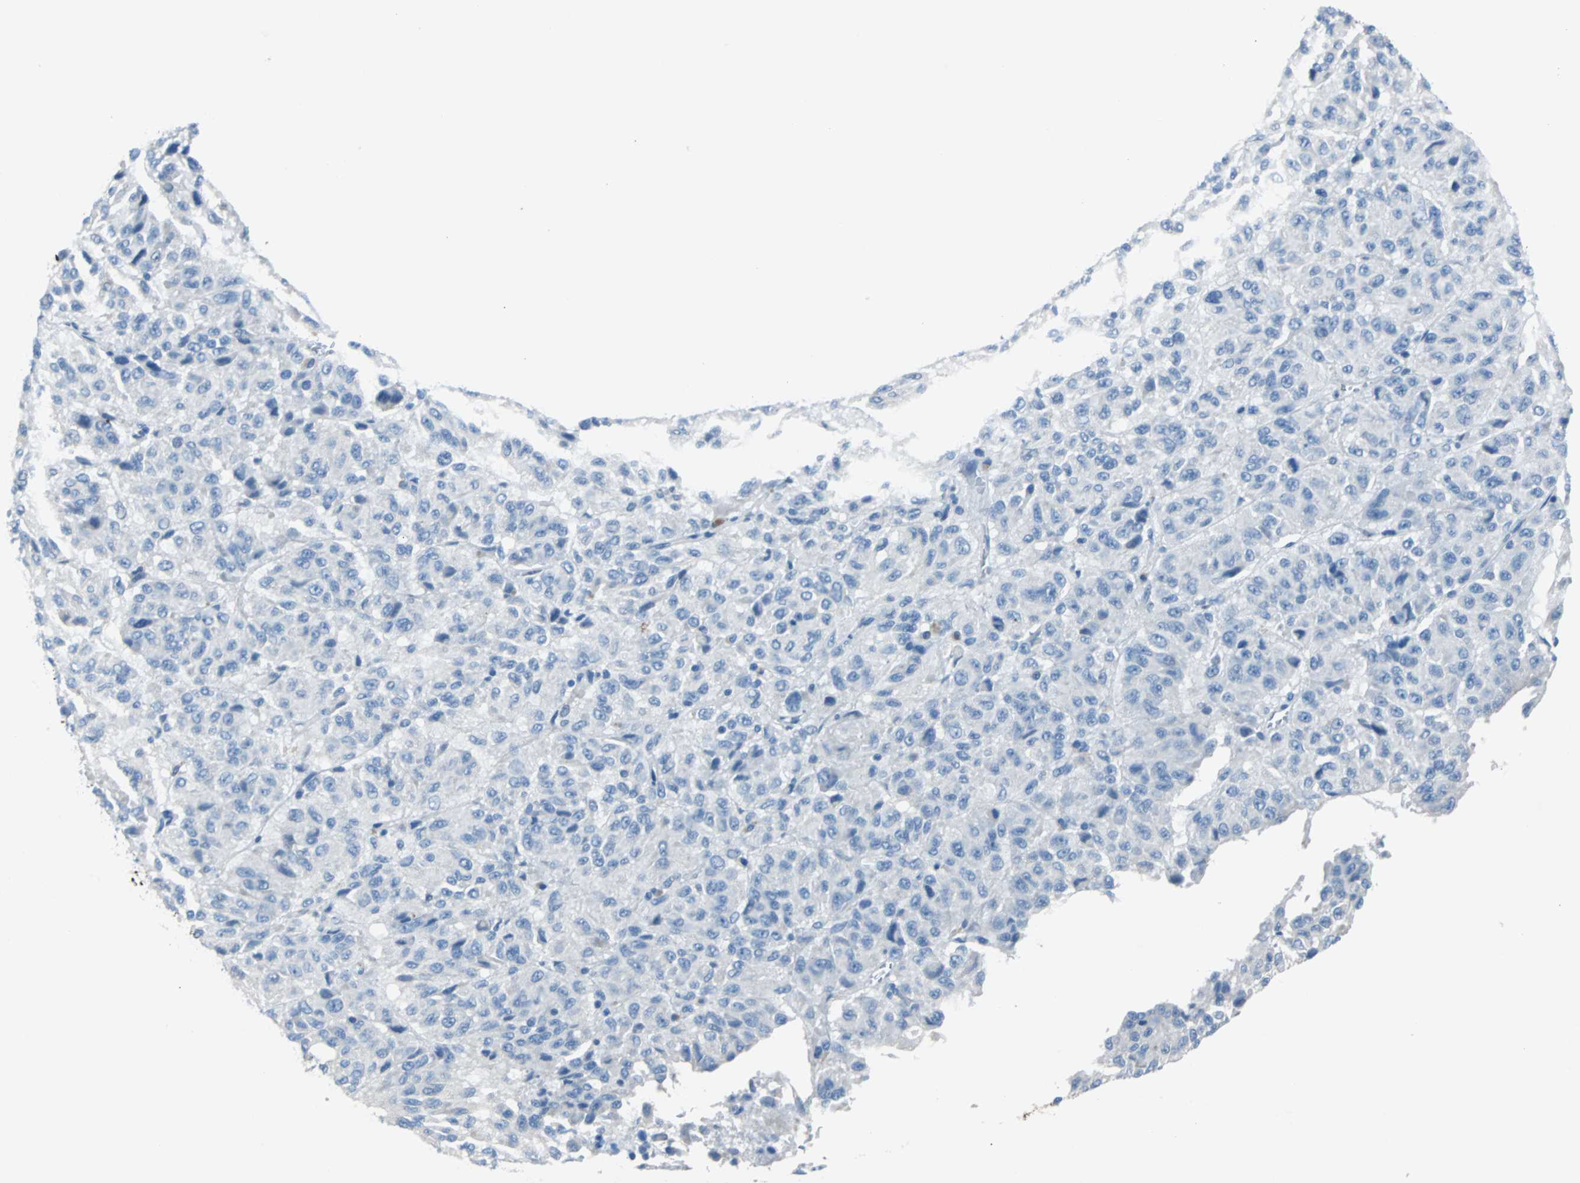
{"staining": {"intensity": "negative", "quantity": "none", "location": "none"}, "tissue": "melanoma", "cell_type": "Tumor cells", "image_type": "cancer", "snomed": [{"axis": "morphology", "description": "Malignant melanoma, Metastatic site"}, {"axis": "topography", "description": "Lung"}], "caption": "Tumor cells are negative for protein expression in human malignant melanoma (metastatic site). Nuclei are stained in blue.", "gene": "KRT7", "patient": {"sex": "male", "age": 64}}